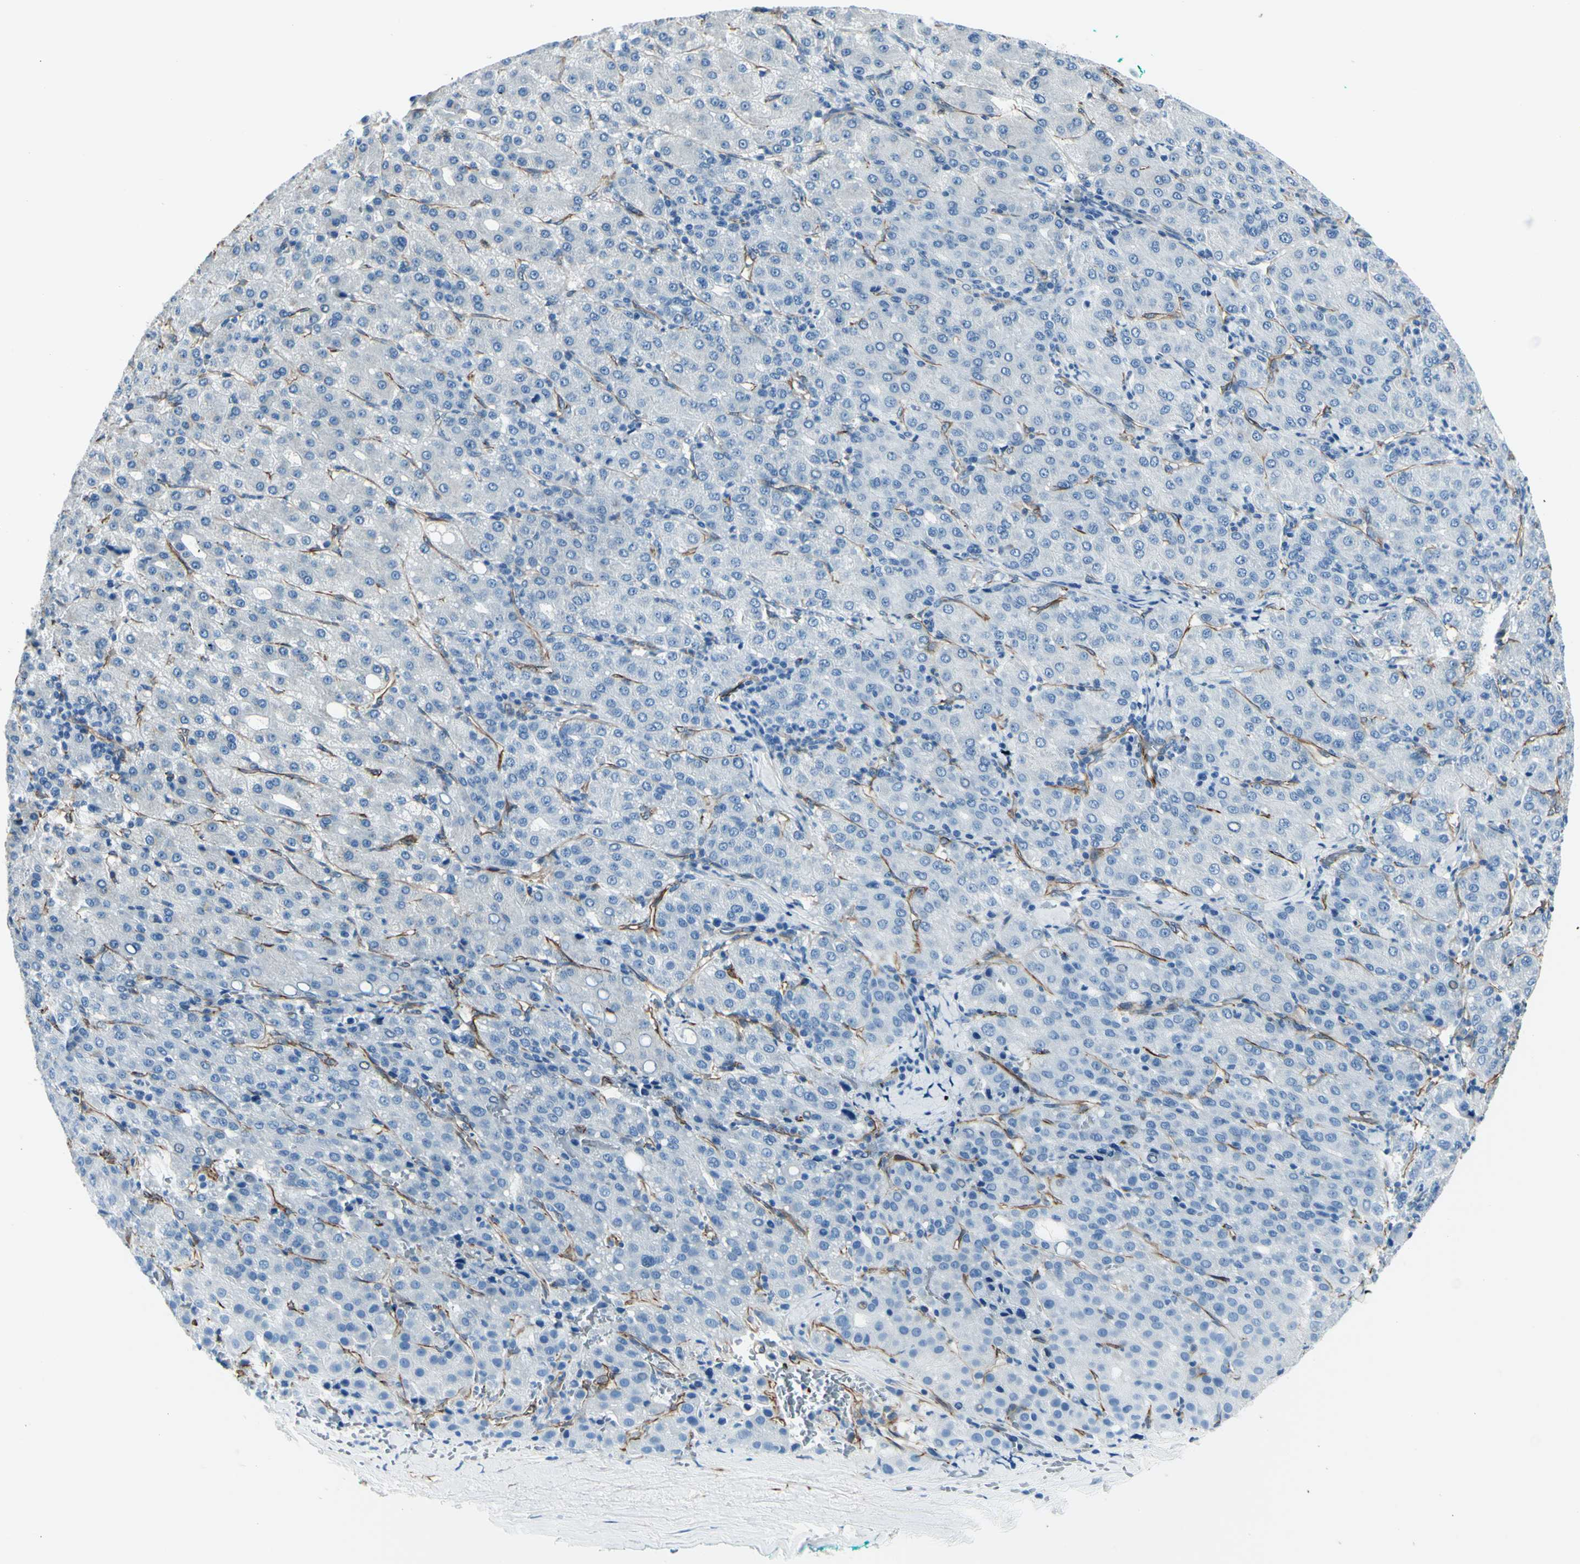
{"staining": {"intensity": "negative", "quantity": "none", "location": "none"}, "tissue": "liver cancer", "cell_type": "Tumor cells", "image_type": "cancer", "snomed": [{"axis": "morphology", "description": "Carcinoma, Hepatocellular, NOS"}, {"axis": "topography", "description": "Liver"}], "caption": "Immunohistochemical staining of liver cancer displays no significant expression in tumor cells. (Stains: DAB immunohistochemistry (IHC) with hematoxylin counter stain, Microscopy: brightfield microscopy at high magnification).", "gene": "PTH2R", "patient": {"sex": "male", "age": 65}}